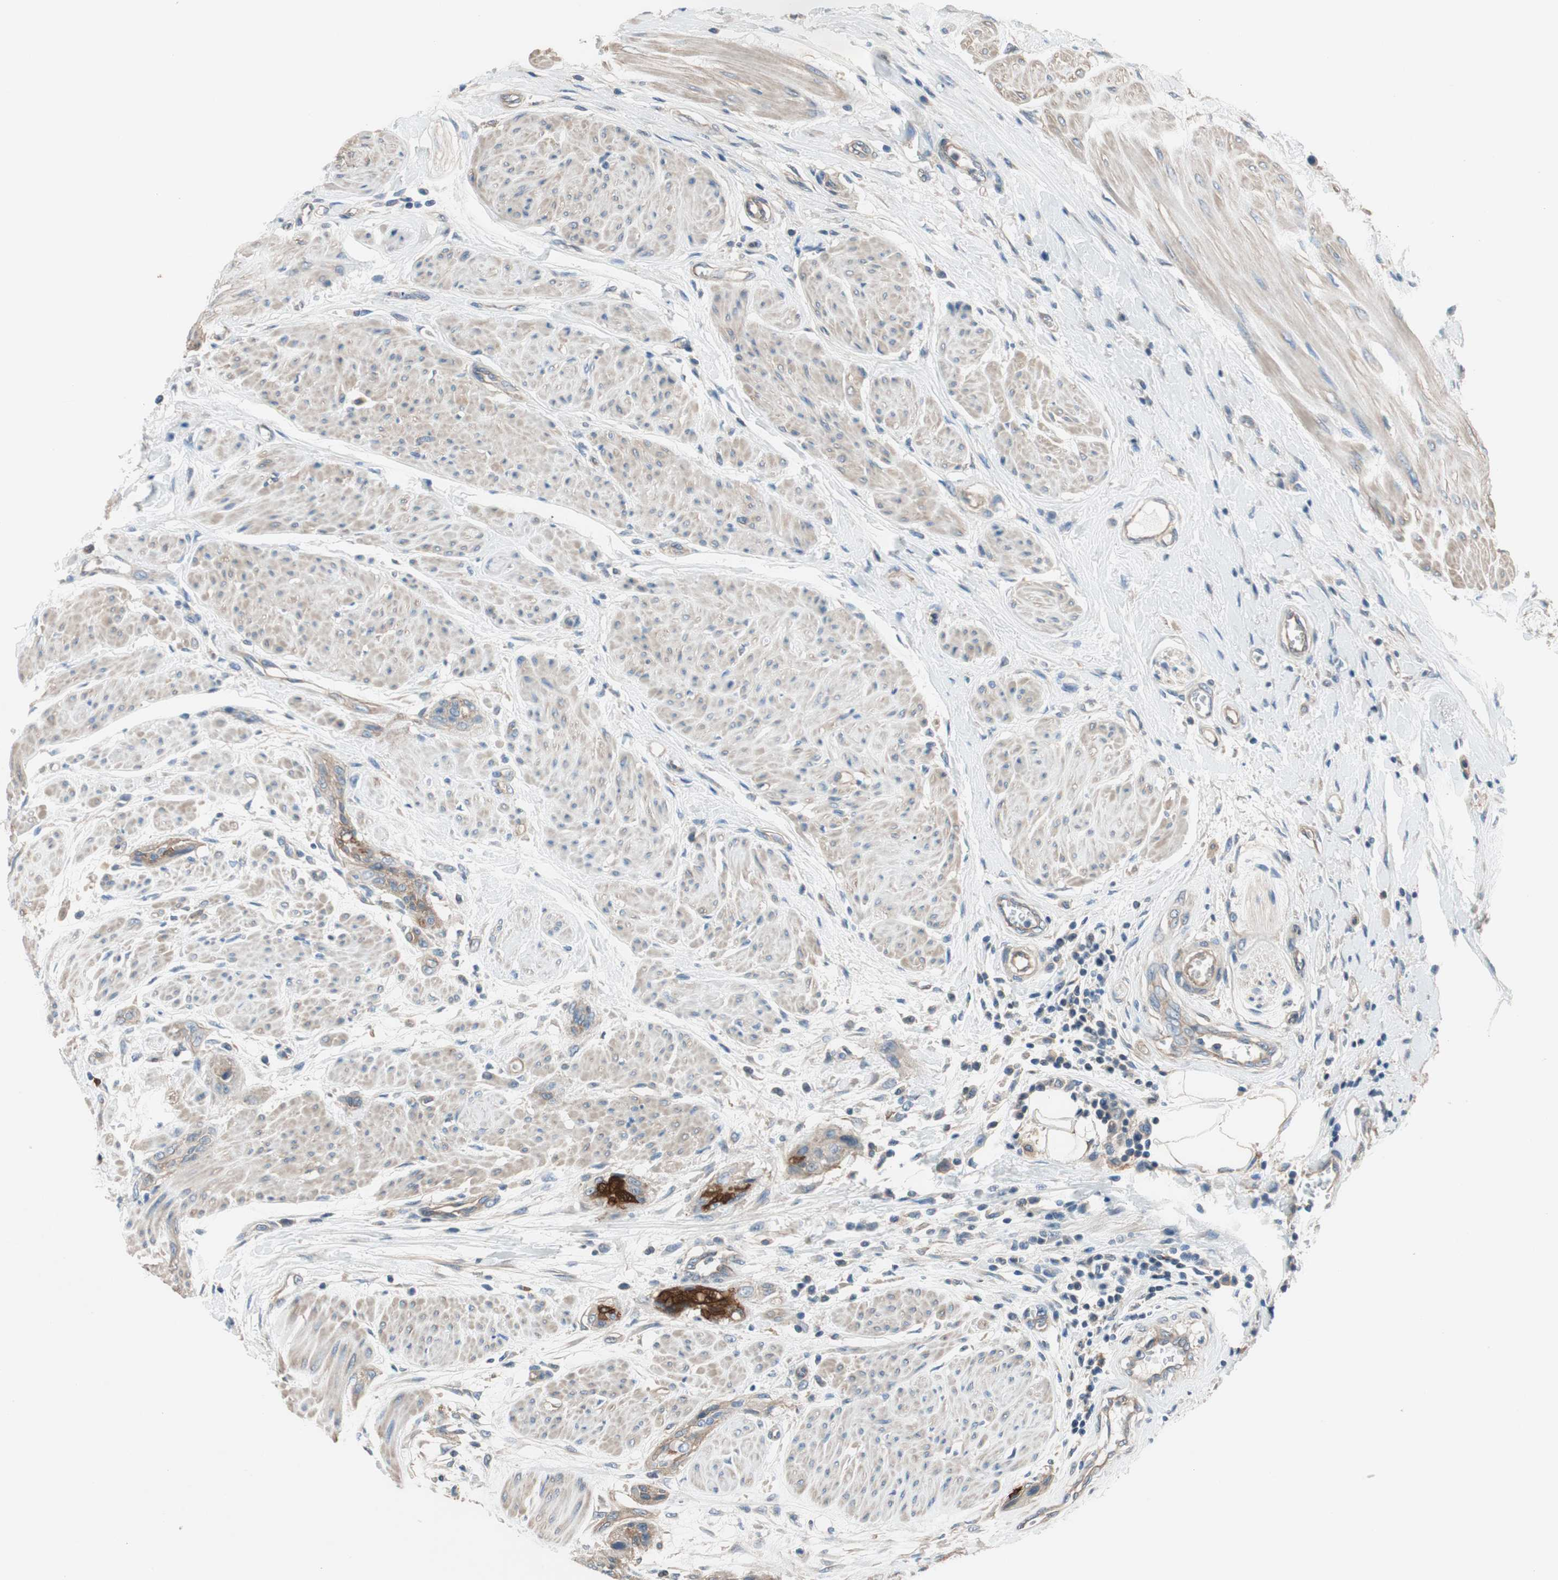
{"staining": {"intensity": "strong", "quantity": ">75%", "location": "cytoplasmic/membranous"}, "tissue": "urothelial cancer", "cell_type": "Tumor cells", "image_type": "cancer", "snomed": [{"axis": "morphology", "description": "Urothelial carcinoma, High grade"}, {"axis": "topography", "description": "Urinary bladder"}], "caption": "Immunohistochemical staining of human high-grade urothelial carcinoma reveals strong cytoplasmic/membranous protein expression in about >75% of tumor cells. (DAB (3,3'-diaminobenzidine) IHC, brown staining for protein, blue staining for nuclei).", "gene": "CALML3", "patient": {"sex": "male", "age": 35}}